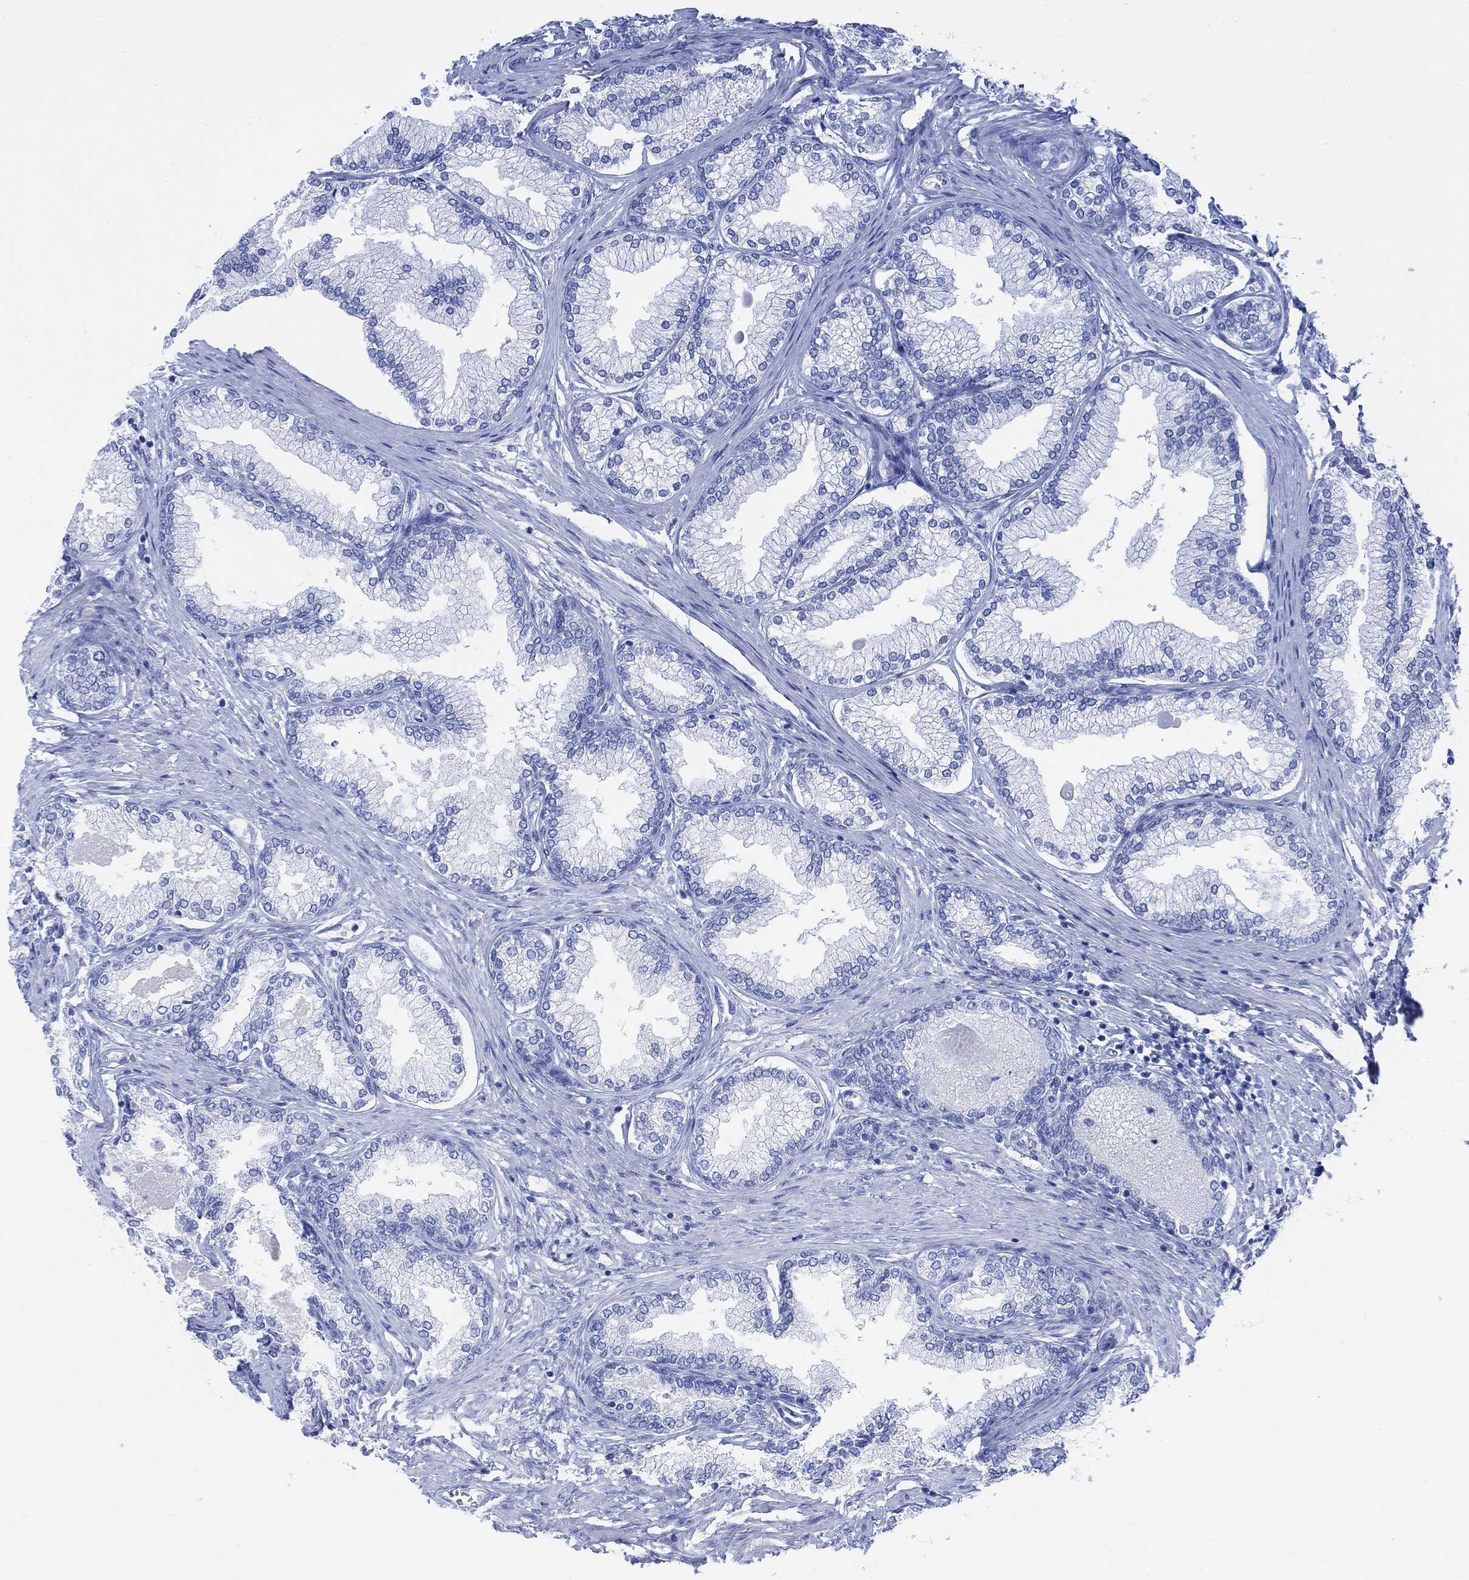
{"staining": {"intensity": "negative", "quantity": "none", "location": "none"}, "tissue": "prostate", "cell_type": "Glandular cells", "image_type": "normal", "snomed": [{"axis": "morphology", "description": "Normal tissue, NOS"}, {"axis": "topography", "description": "Prostate"}], "caption": "Immunohistochemistry (IHC) photomicrograph of normal human prostate stained for a protein (brown), which shows no staining in glandular cells.", "gene": "GNG13", "patient": {"sex": "male", "age": 72}}